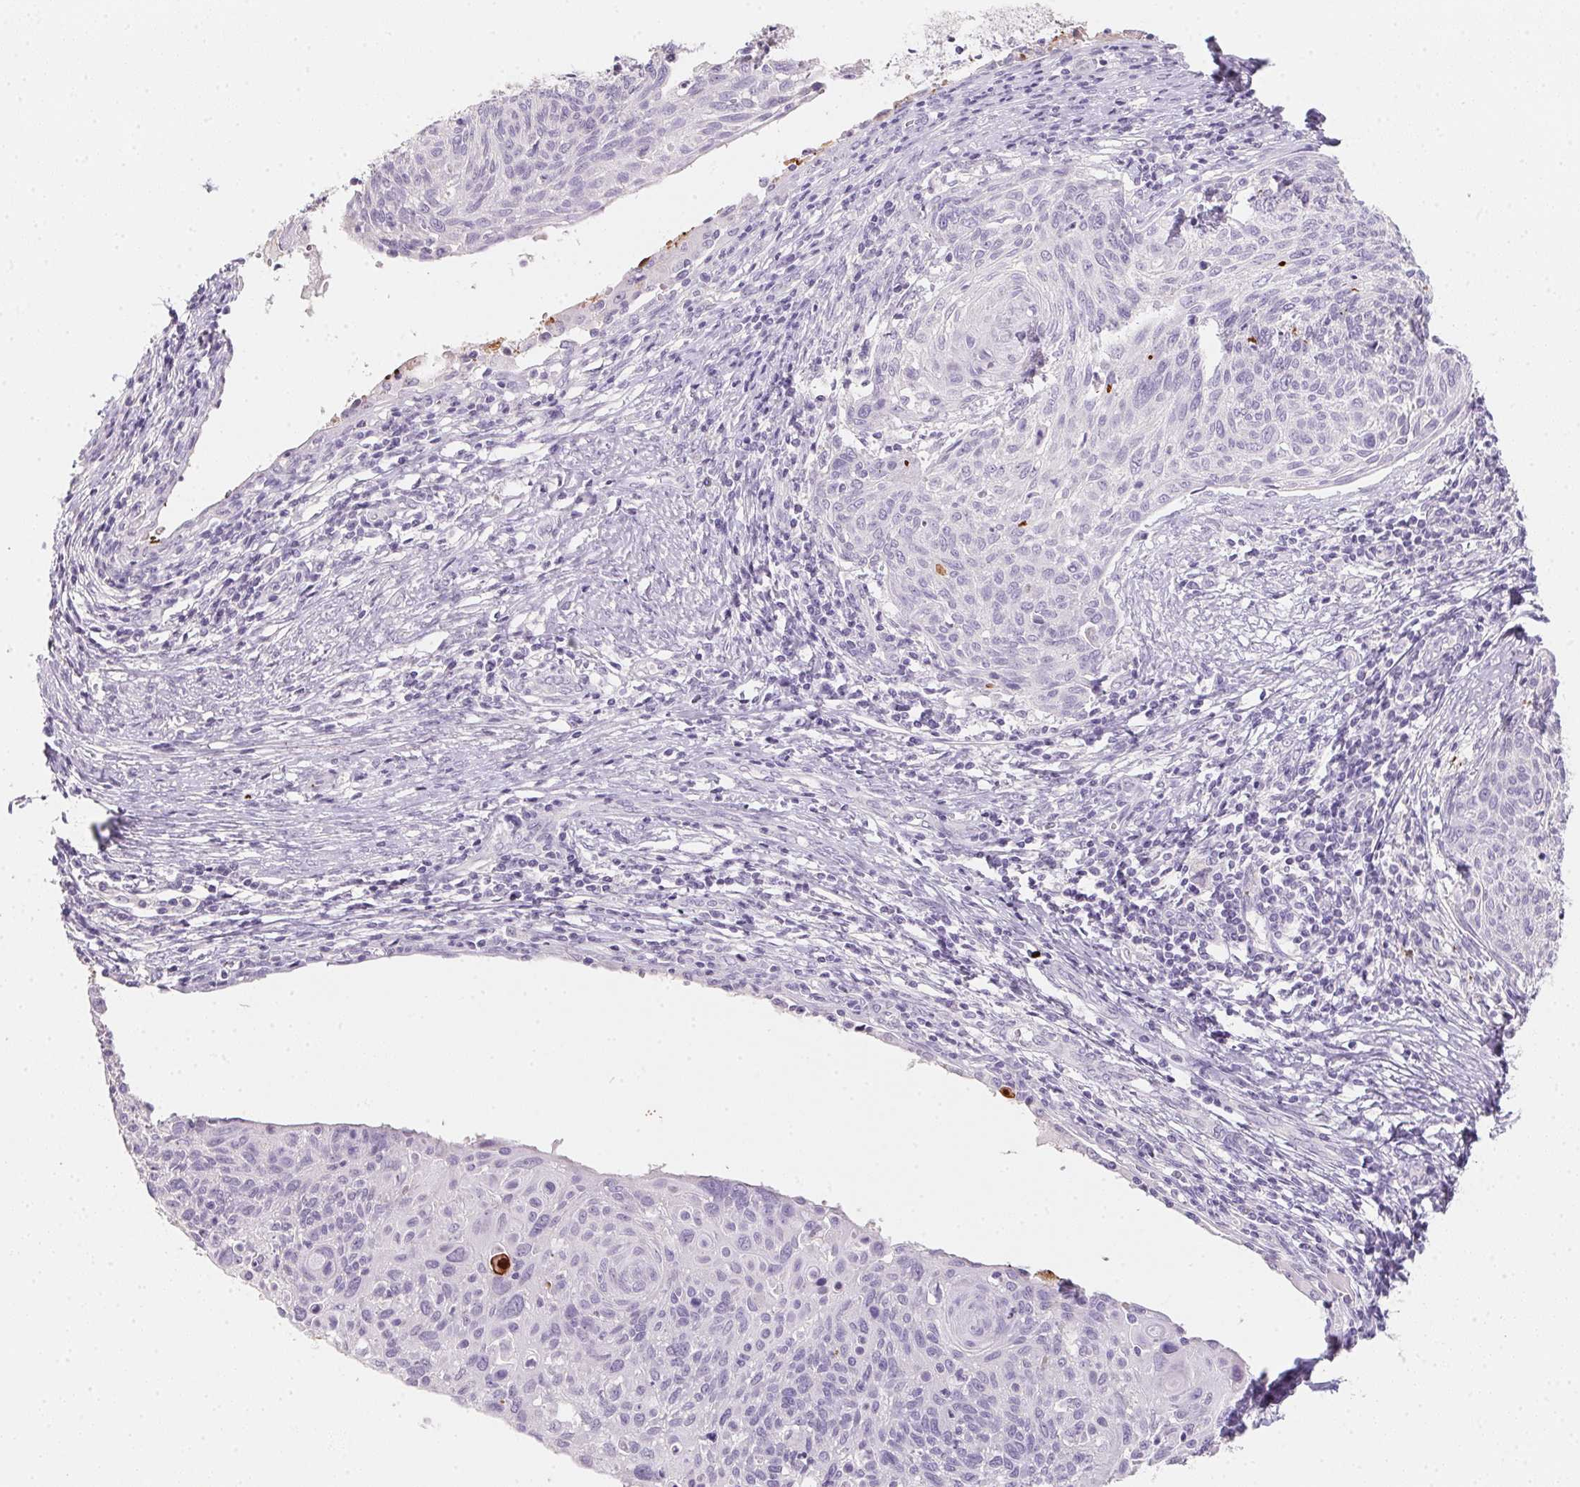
{"staining": {"intensity": "negative", "quantity": "none", "location": "none"}, "tissue": "cervical cancer", "cell_type": "Tumor cells", "image_type": "cancer", "snomed": [{"axis": "morphology", "description": "Squamous cell carcinoma, NOS"}, {"axis": "topography", "description": "Cervix"}], "caption": "There is no significant positivity in tumor cells of cervical cancer (squamous cell carcinoma). (Brightfield microscopy of DAB (3,3'-diaminobenzidine) IHC at high magnification).", "gene": "MYL4", "patient": {"sex": "female", "age": 49}}